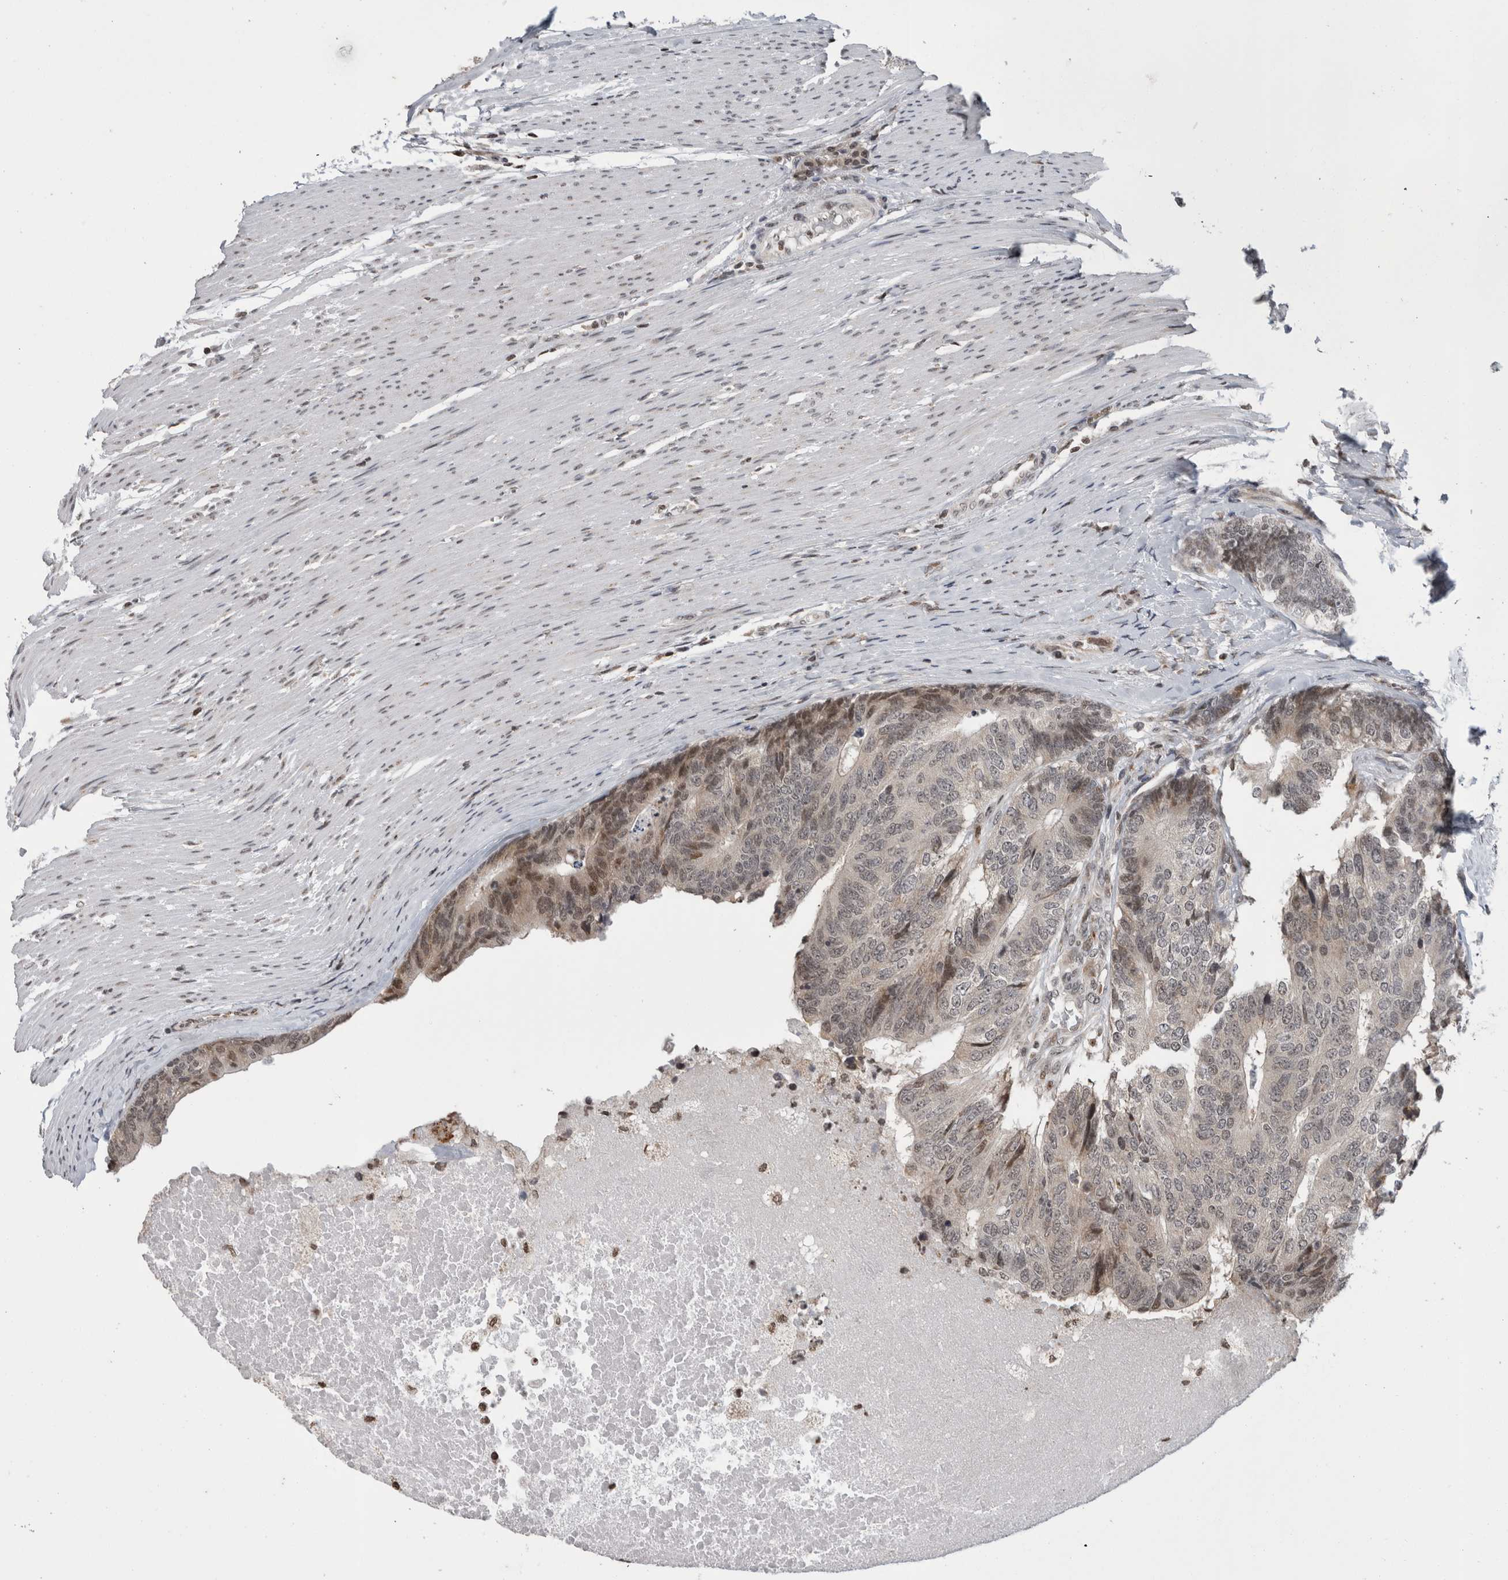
{"staining": {"intensity": "moderate", "quantity": "25%-75%", "location": "cytoplasmic/membranous,nuclear"}, "tissue": "colorectal cancer", "cell_type": "Tumor cells", "image_type": "cancer", "snomed": [{"axis": "morphology", "description": "Adenocarcinoma, NOS"}, {"axis": "topography", "description": "Colon"}], "caption": "Immunohistochemical staining of human adenocarcinoma (colorectal) displays medium levels of moderate cytoplasmic/membranous and nuclear protein staining in about 25%-75% of tumor cells.", "gene": "ZBTB11", "patient": {"sex": "female", "age": 67}}